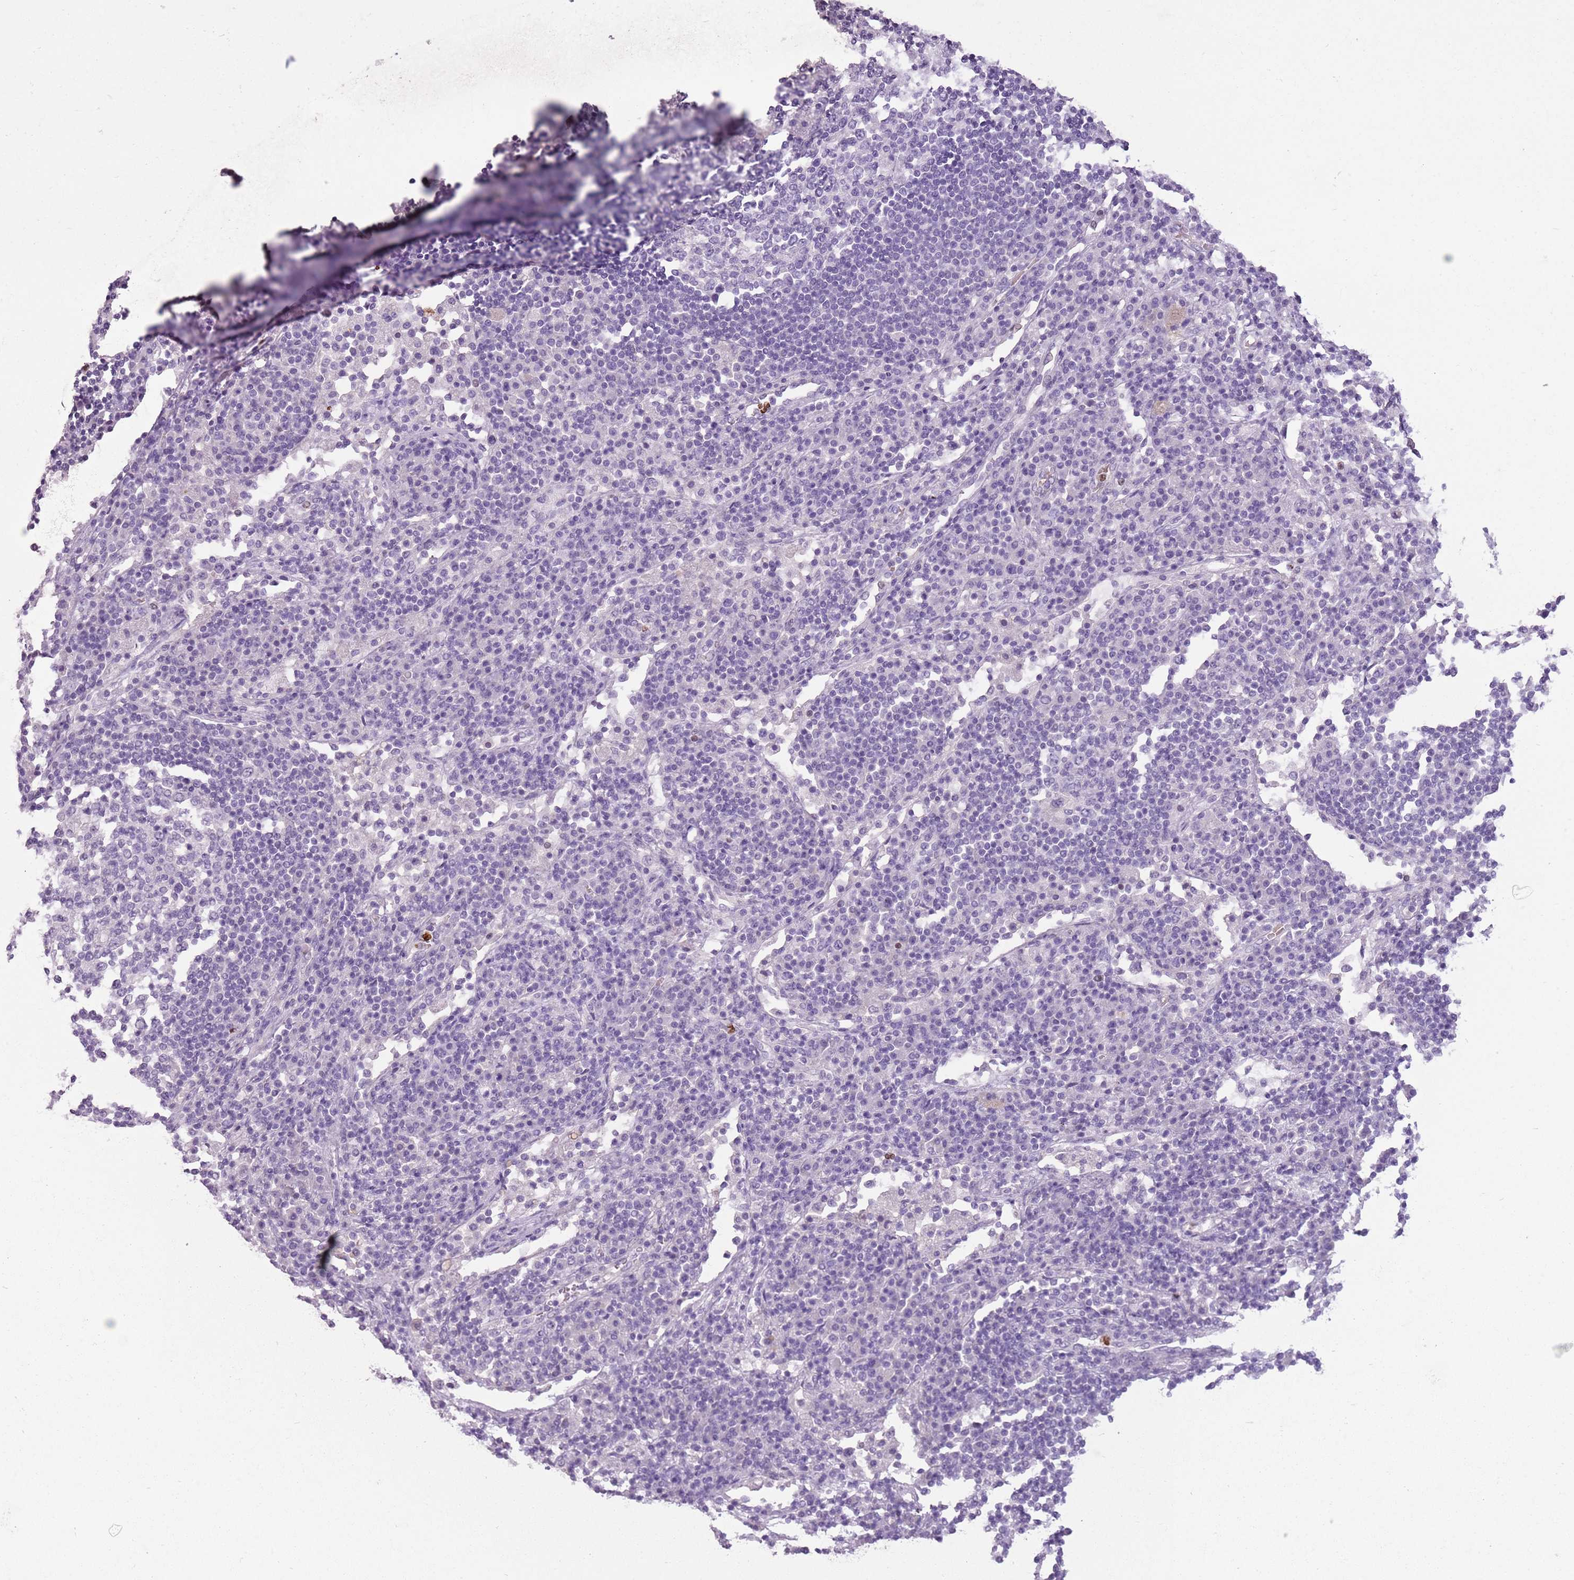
{"staining": {"intensity": "negative", "quantity": "none", "location": "none"}, "tissue": "lymph node", "cell_type": "Germinal center cells", "image_type": "normal", "snomed": [{"axis": "morphology", "description": "Normal tissue, NOS"}, {"axis": "topography", "description": "Lymph node"}], "caption": "Immunohistochemistry photomicrograph of normal lymph node: human lymph node stained with DAB (3,3'-diaminobenzidine) reveals no significant protein staining in germinal center cells. (DAB immunohistochemistry (IHC) with hematoxylin counter stain).", "gene": "CELF6", "patient": {"sex": "female", "age": 53}}